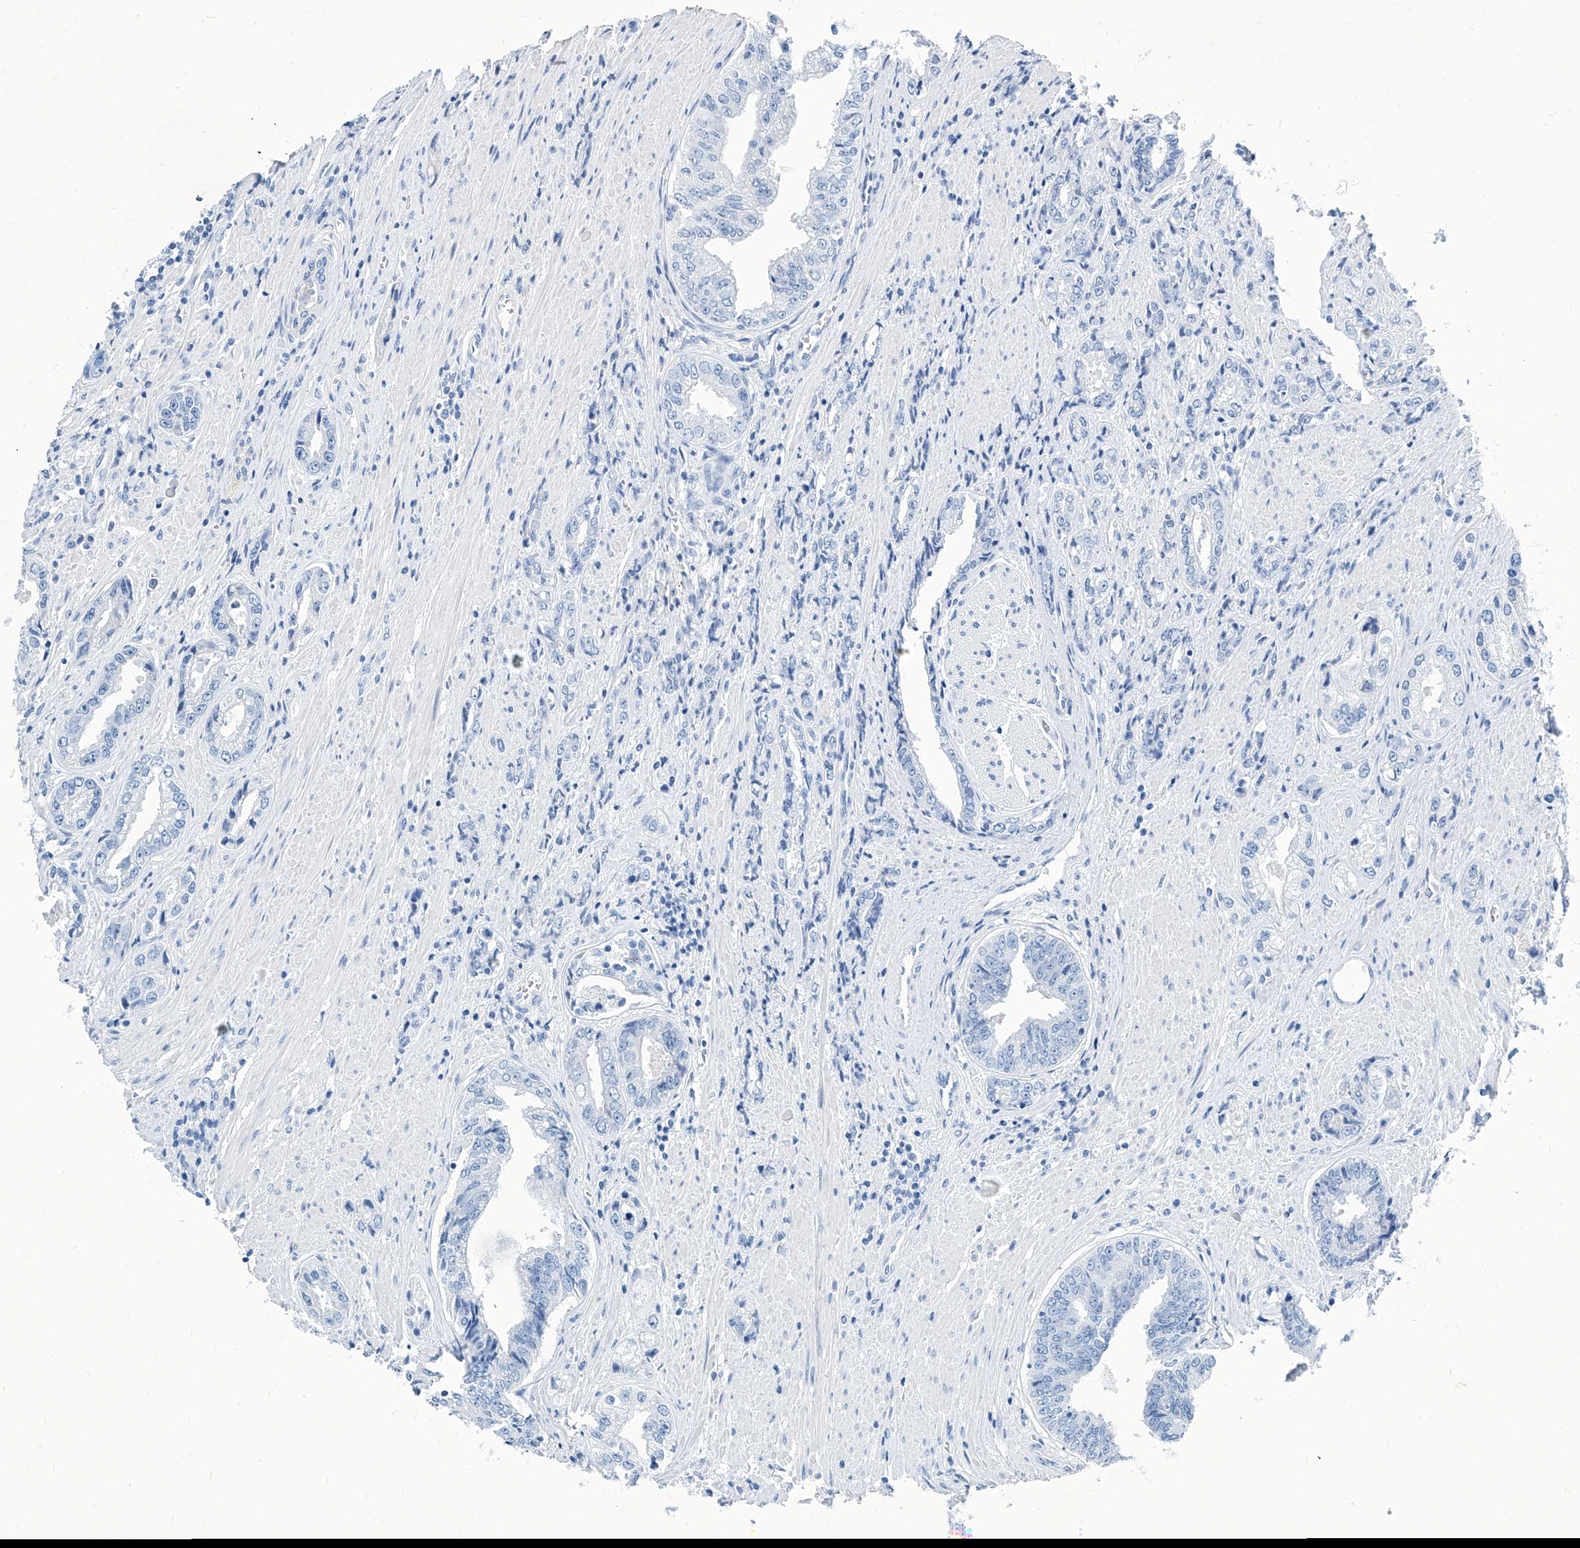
{"staining": {"intensity": "negative", "quantity": "none", "location": "none"}, "tissue": "prostate cancer", "cell_type": "Tumor cells", "image_type": "cancer", "snomed": [{"axis": "morphology", "description": "Adenocarcinoma, High grade"}, {"axis": "topography", "description": "Prostate"}], "caption": "Tumor cells are negative for protein expression in human prostate adenocarcinoma (high-grade).", "gene": "ZNF519", "patient": {"sex": "male", "age": 61}}